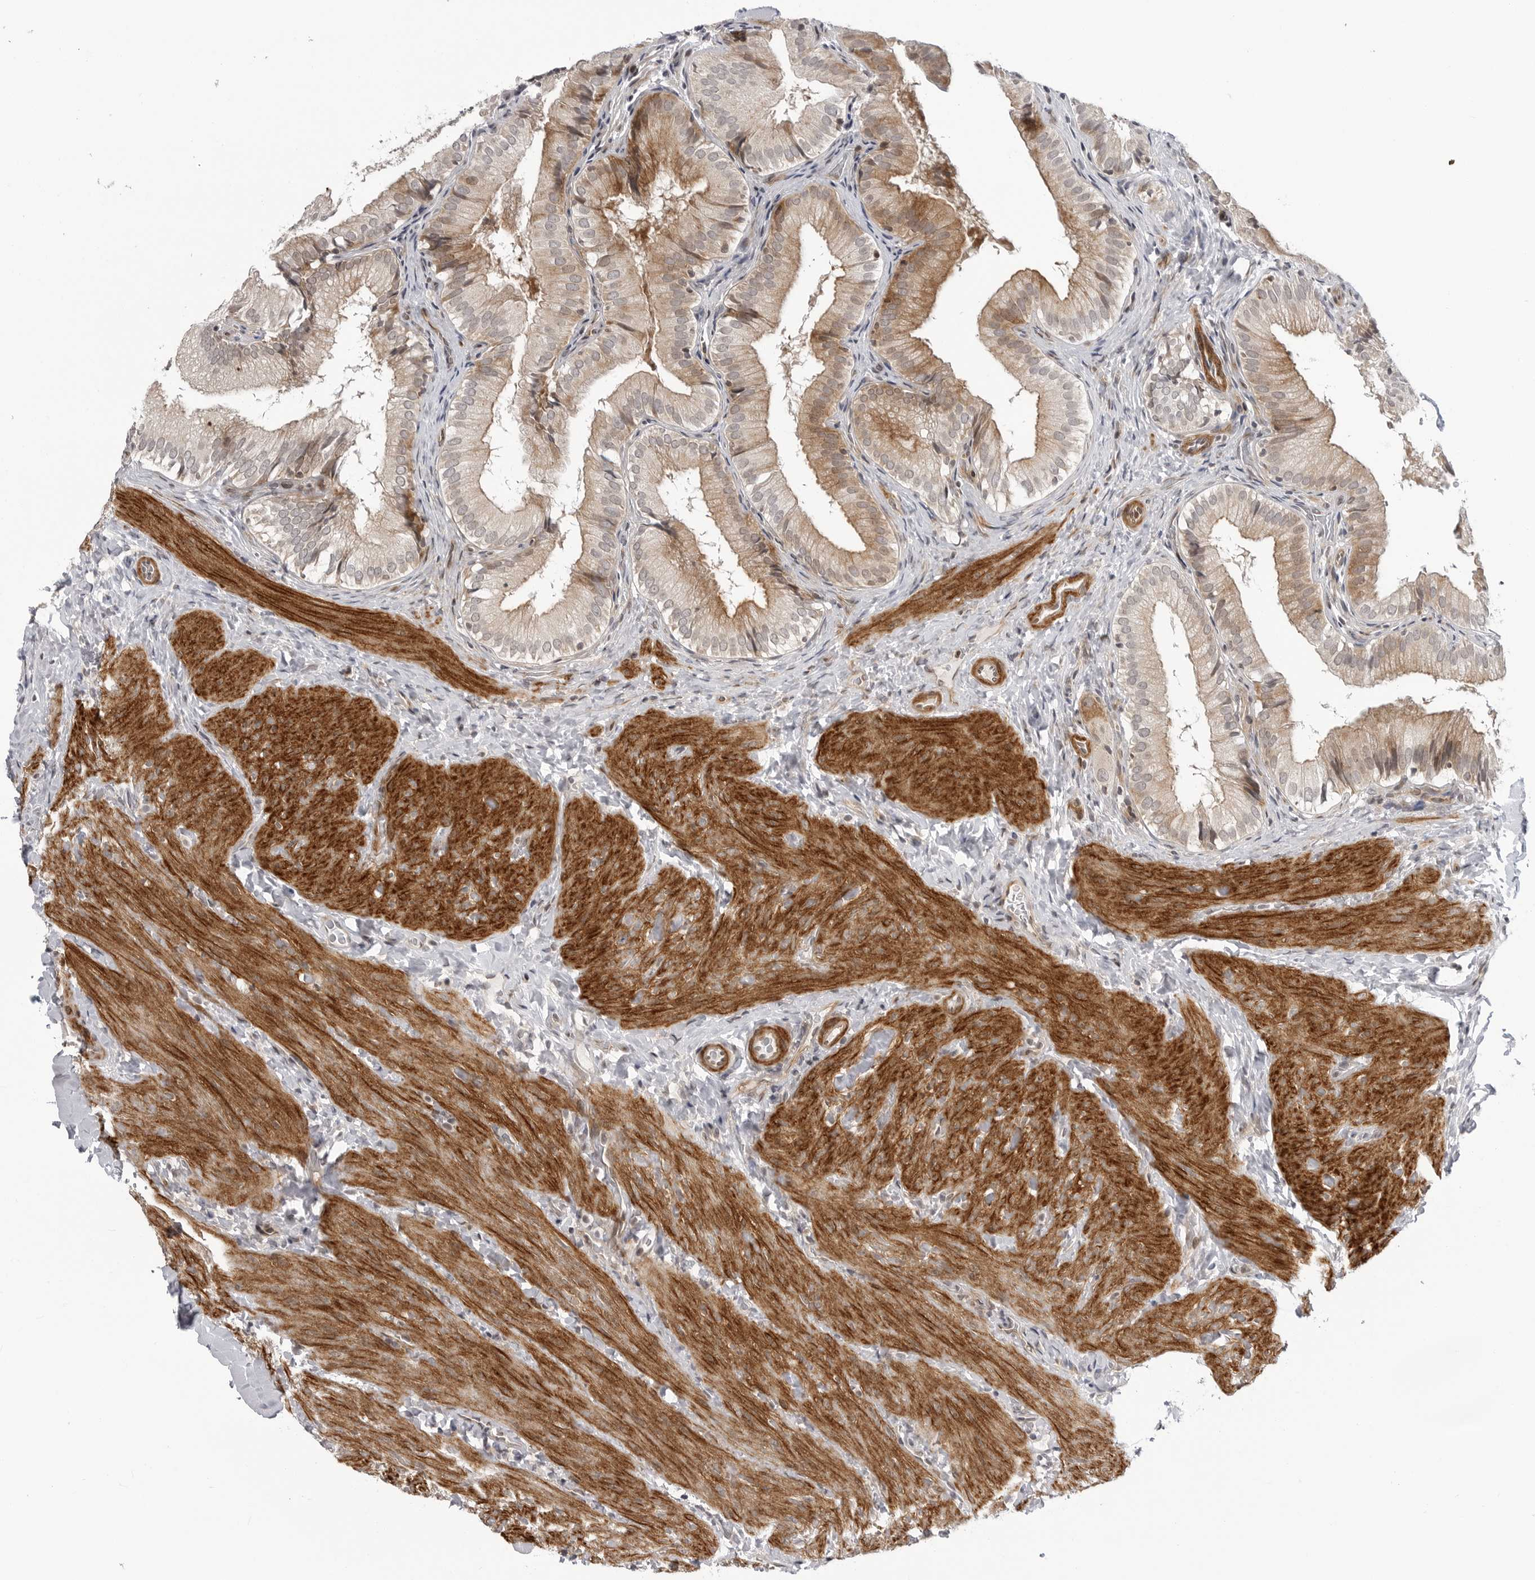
{"staining": {"intensity": "moderate", "quantity": "25%-75%", "location": "cytoplasmic/membranous"}, "tissue": "gallbladder", "cell_type": "Glandular cells", "image_type": "normal", "snomed": [{"axis": "morphology", "description": "Normal tissue, NOS"}, {"axis": "topography", "description": "Gallbladder"}], "caption": "A brown stain highlights moderate cytoplasmic/membranous expression of a protein in glandular cells of normal human gallbladder.", "gene": "ADAMTS5", "patient": {"sex": "female", "age": 30}}